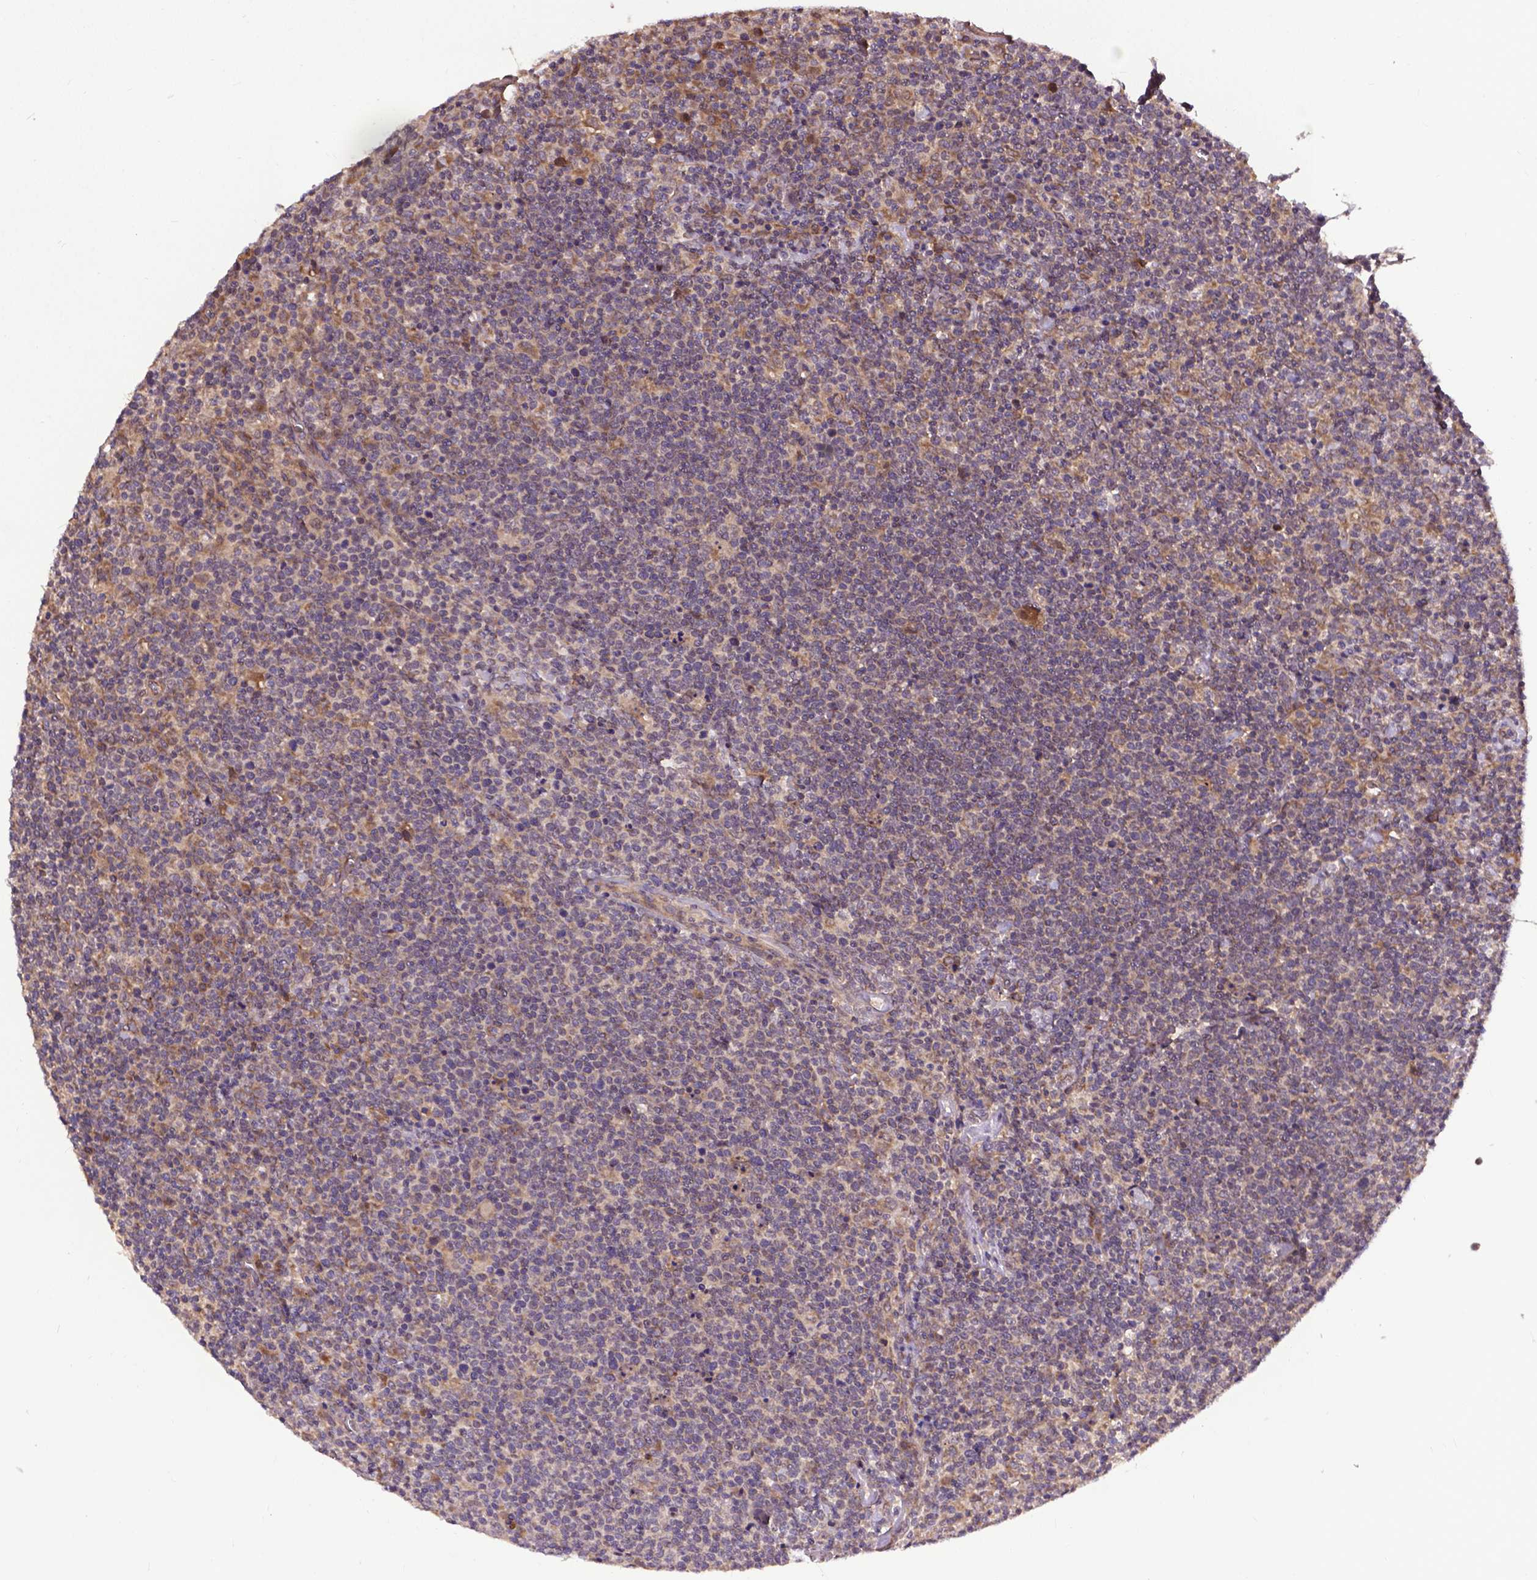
{"staining": {"intensity": "weak", "quantity": ">75%", "location": "cytoplasmic/membranous"}, "tissue": "lymphoma", "cell_type": "Tumor cells", "image_type": "cancer", "snomed": [{"axis": "morphology", "description": "Malignant lymphoma, non-Hodgkin's type, High grade"}, {"axis": "topography", "description": "Lymph node"}], "caption": "An immunohistochemistry (IHC) photomicrograph of neoplastic tissue is shown. Protein staining in brown shows weak cytoplasmic/membranous positivity in malignant lymphoma, non-Hodgkin's type (high-grade) within tumor cells.", "gene": "ZNF616", "patient": {"sex": "male", "age": 61}}